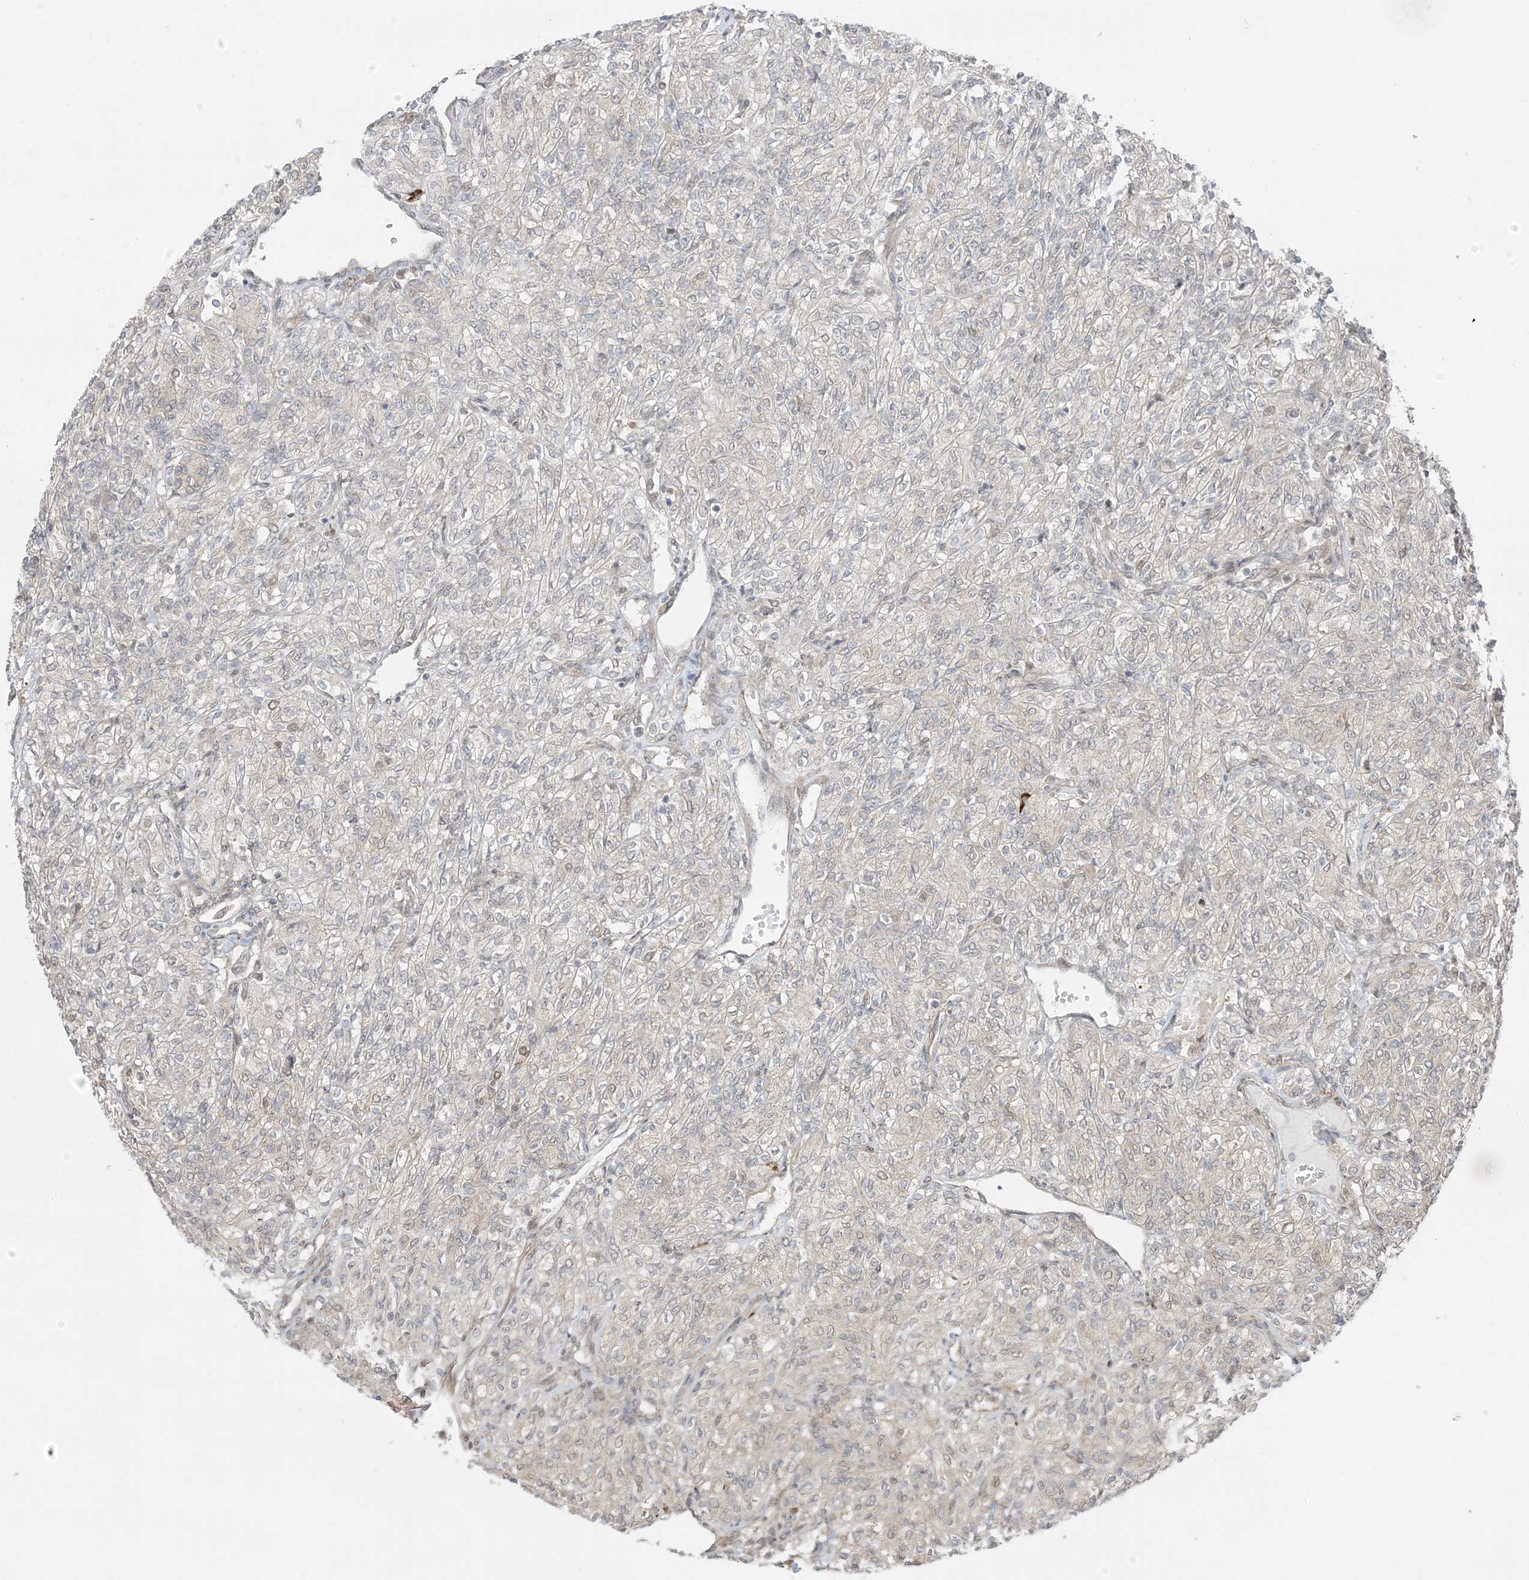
{"staining": {"intensity": "weak", "quantity": "<25%", "location": "cytoplasmic/membranous"}, "tissue": "renal cancer", "cell_type": "Tumor cells", "image_type": "cancer", "snomed": [{"axis": "morphology", "description": "Adenocarcinoma, NOS"}, {"axis": "topography", "description": "Kidney"}], "caption": "Immunohistochemistry micrograph of renal cancer (adenocarcinoma) stained for a protein (brown), which exhibits no positivity in tumor cells.", "gene": "UBE2E2", "patient": {"sex": "male", "age": 77}}